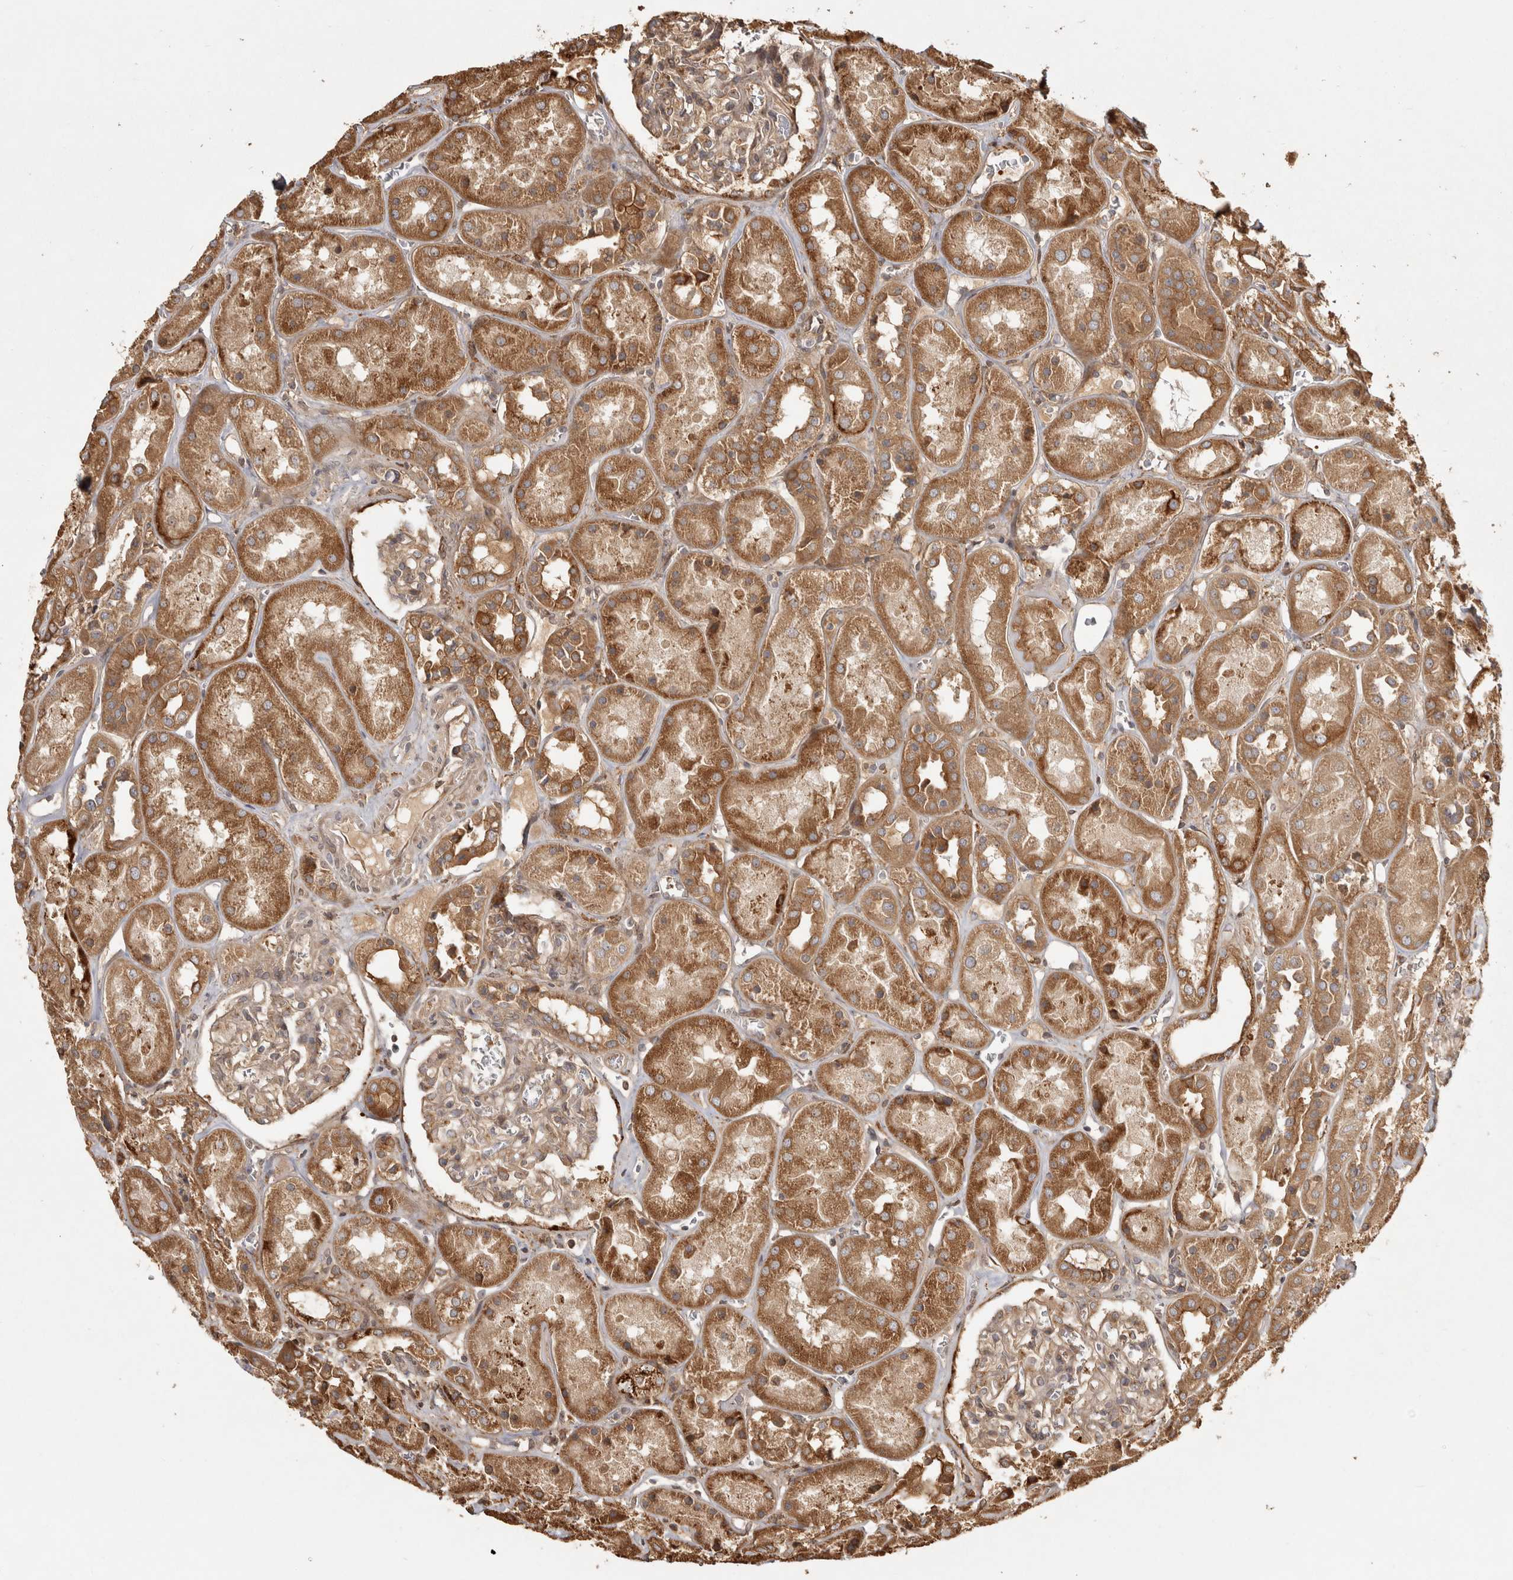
{"staining": {"intensity": "moderate", "quantity": ">75%", "location": "cytoplasmic/membranous"}, "tissue": "kidney", "cell_type": "Cells in glomeruli", "image_type": "normal", "snomed": [{"axis": "morphology", "description": "Normal tissue, NOS"}, {"axis": "topography", "description": "Kidney"}], "caption": "Kidney was stained to show a protein in brown. There is medium levels of moderate cytoplasmic/membranous staining in approximately >75% of cells in glomeruli. The staining was performed using DAB to visualize the protein expression in brown, while the nuclei were stained in blue with hematoxylin (Magnification: 20x).", "gene": "CAMSAP2", "patient": {"sex": "male", "age": 70}}